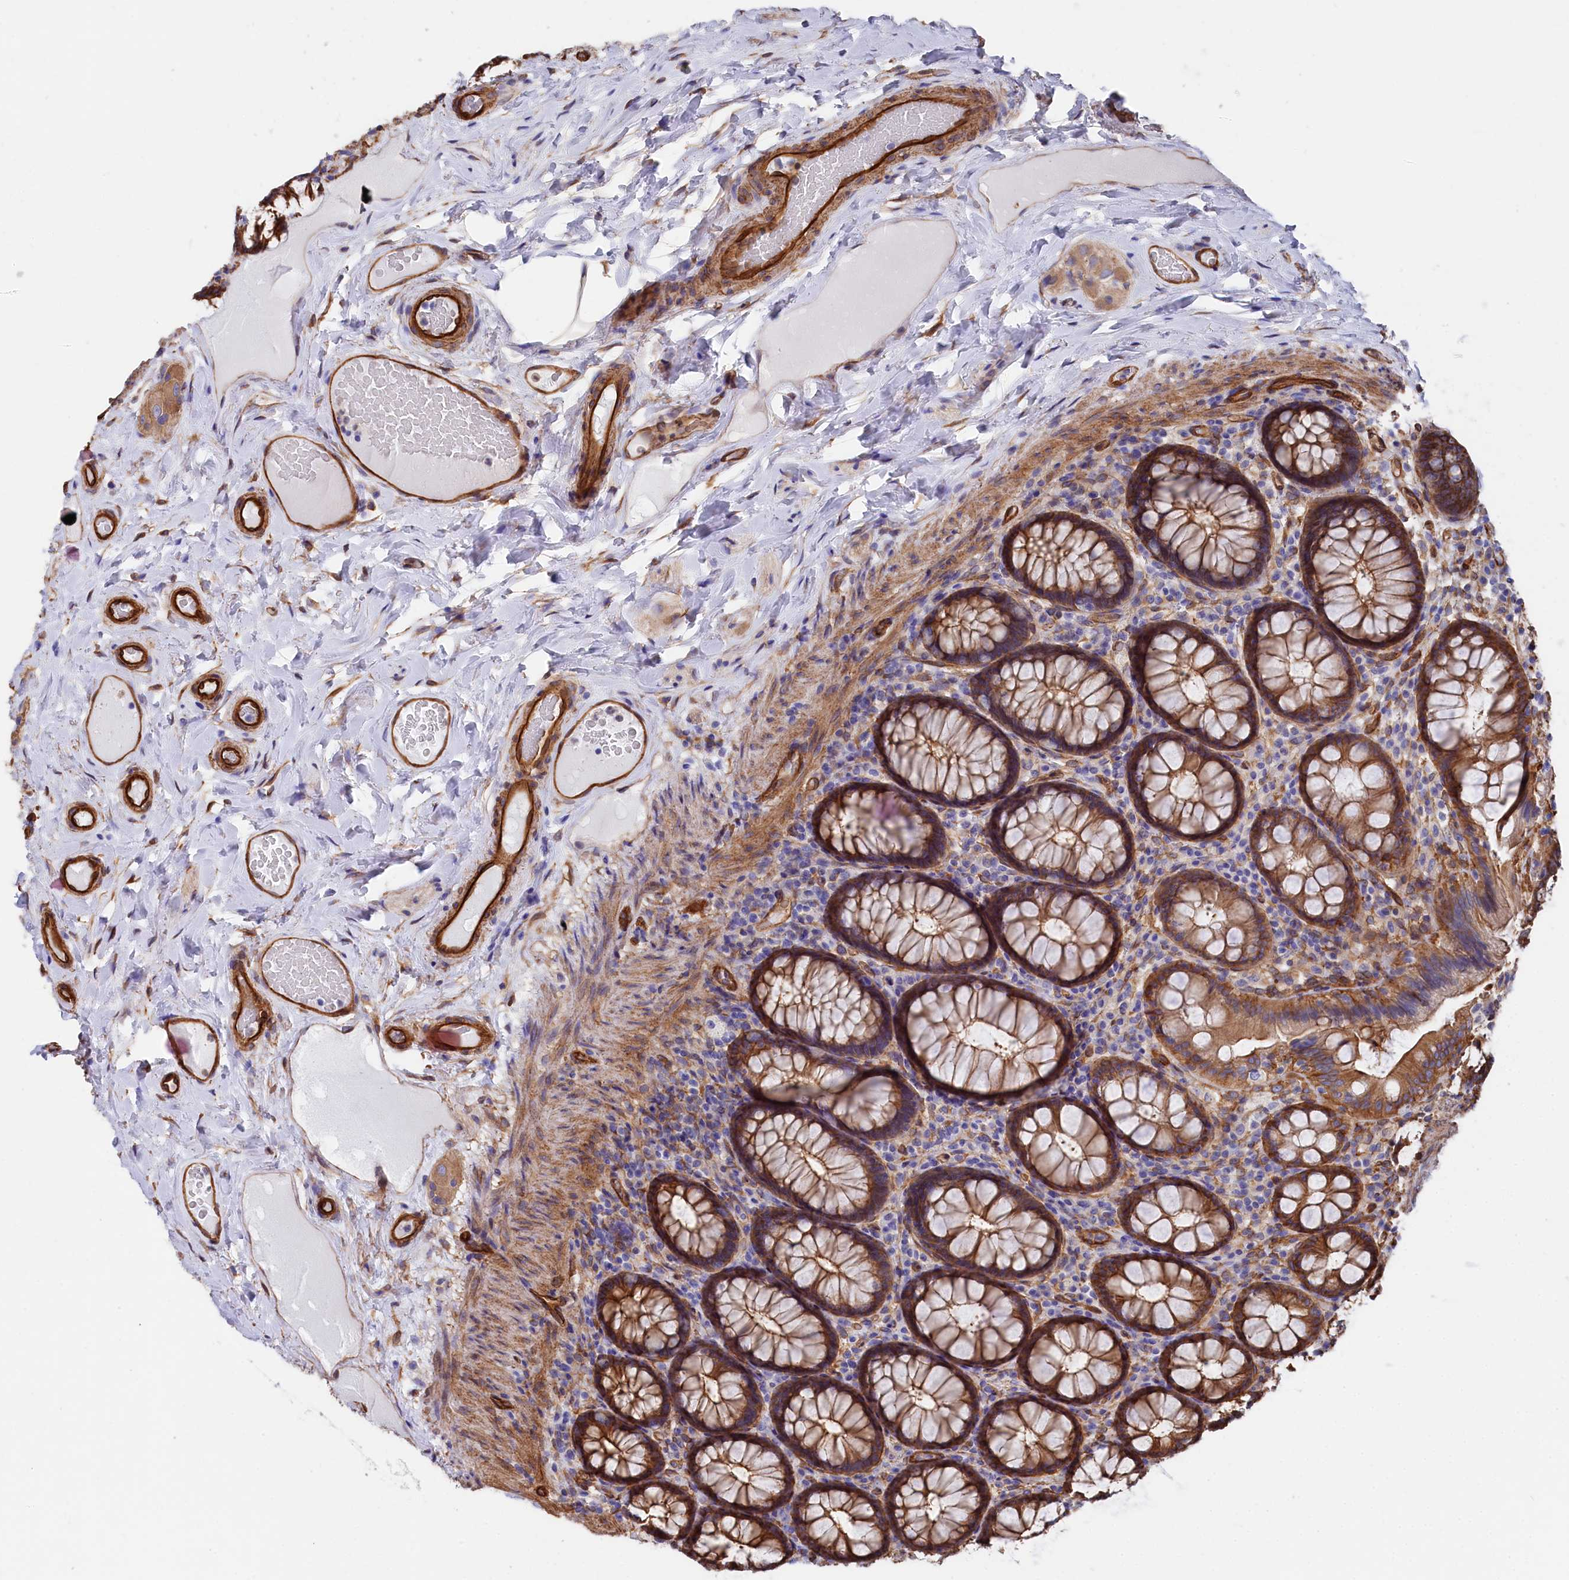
{"staining": {"intensity": "strong", "quantity": ">75%", "location": "cytoplasmic/membranous"}, "tissue": "rectum", "cell_type": "Glandular cells", "image_type": "normal", "snomed": [{"axis": "morphology", "description": "Normal tissue, NOS"}, {"axis": "topography", "description": "Rectum"}], "caption": "The histopathology image displays a brown stain indicating the presence of a protein in the cytoplasmic/membranous of glandular cells in rectum. (brown staining indicates protein expression, while blue staining denotes nuclei).", "gene": "TNKS1BP1", "patient": {"sex": "male", "age": 83}}